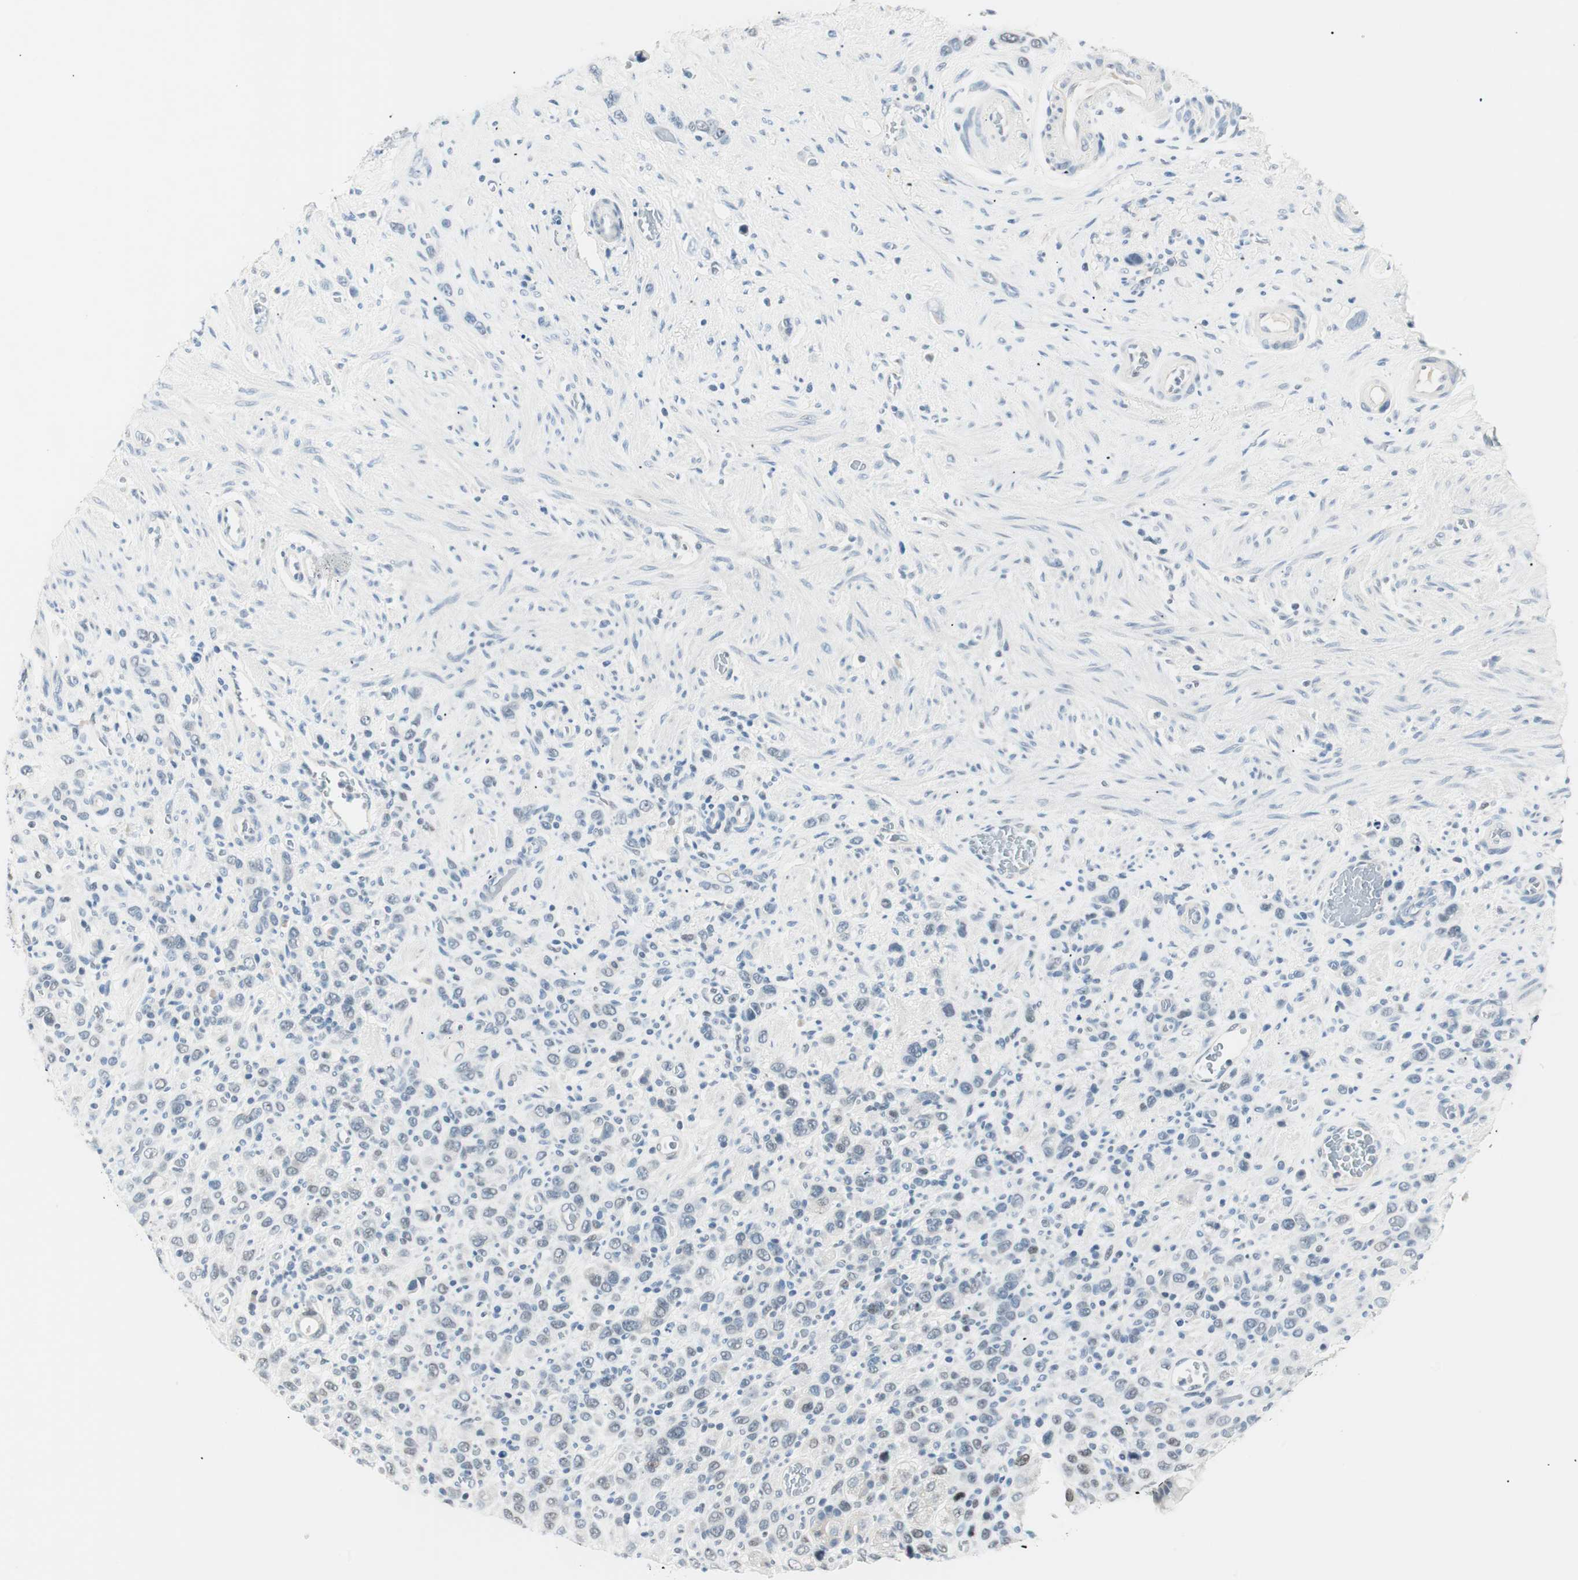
{"staining": {"intensity": "negative", "quantity": "none", "location": "none"}, "tissue": "stomach cancer", "cell_type": "Tumor cells", "image_type": "cancer", "snomed": [{"axis": "morphology", "description": "Normal tissue, NOS"}, {"axis": "morphology", "description": "Adenocarcinoma, NOS"}, {"axis": "morphology", "description": "Adenocarcinoma, High grade"}, {"axis": "topography", "description": "Stomach, upper"}, {"axis": "topography", "description": "Stomach"}], "caption": "Immunohistochemistry (IHC) micrograph of human stomach adenocarcinoma stained for a protein (brown), which displays no expression in tumor cells.", "gene": "HOXB13", "patient": {"sex": "female", "age": 65}}